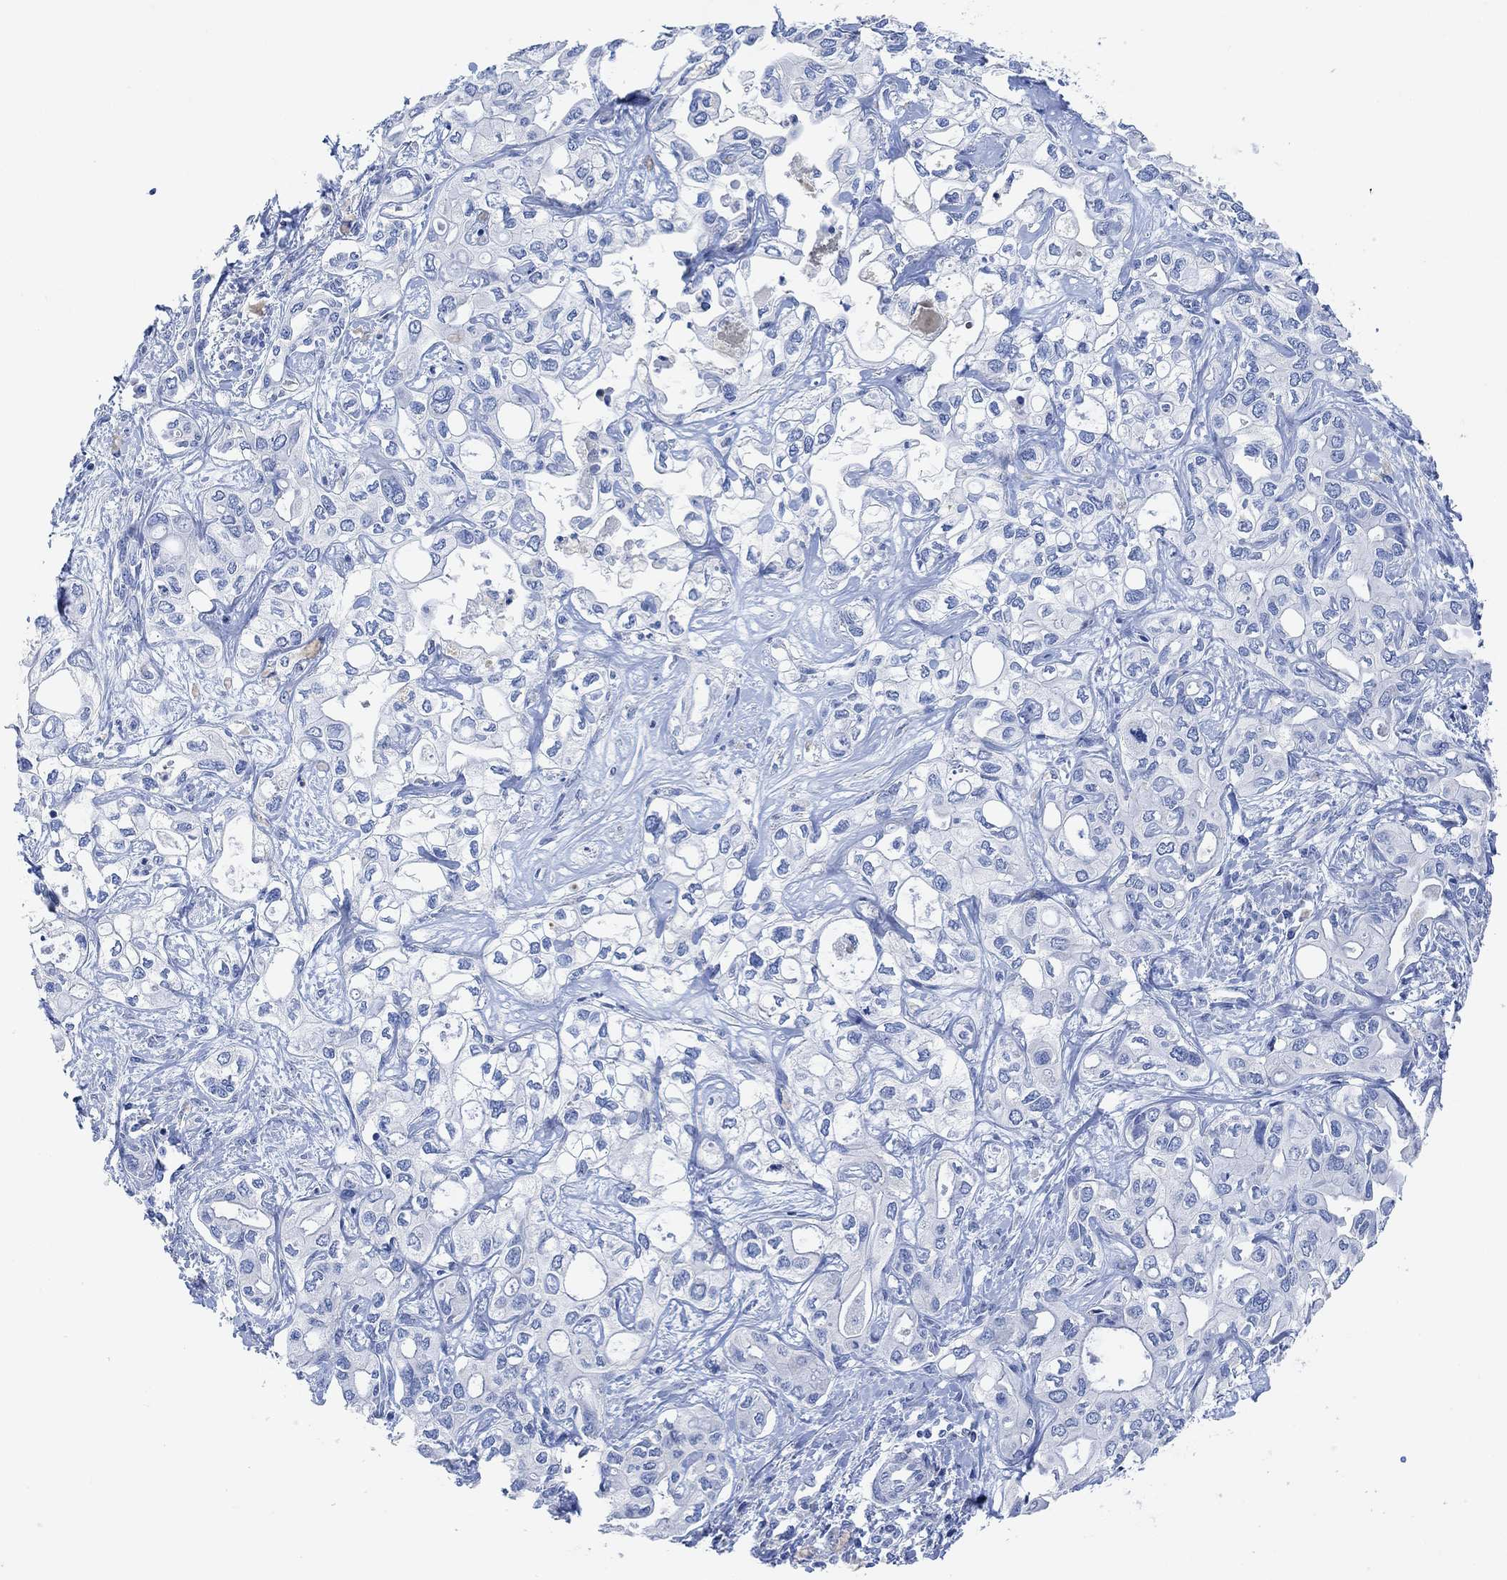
{"staining": {"intensity": "negative", "quantity": "none", "location": "none"}, "tissue": "liver cancer", "cell_type": "Tumor cells", "image_type": "cancer", "snomed": [{"axis": "morphology", "description": "Cholangiocarcinoma"}, {"axis": "topography", "description": "Liver"}], "caption": "Tumor cells show no significant protein staining in liver cancer.", "gene": "VAT1L", "patient": {"sex": "female", "age": 64}}